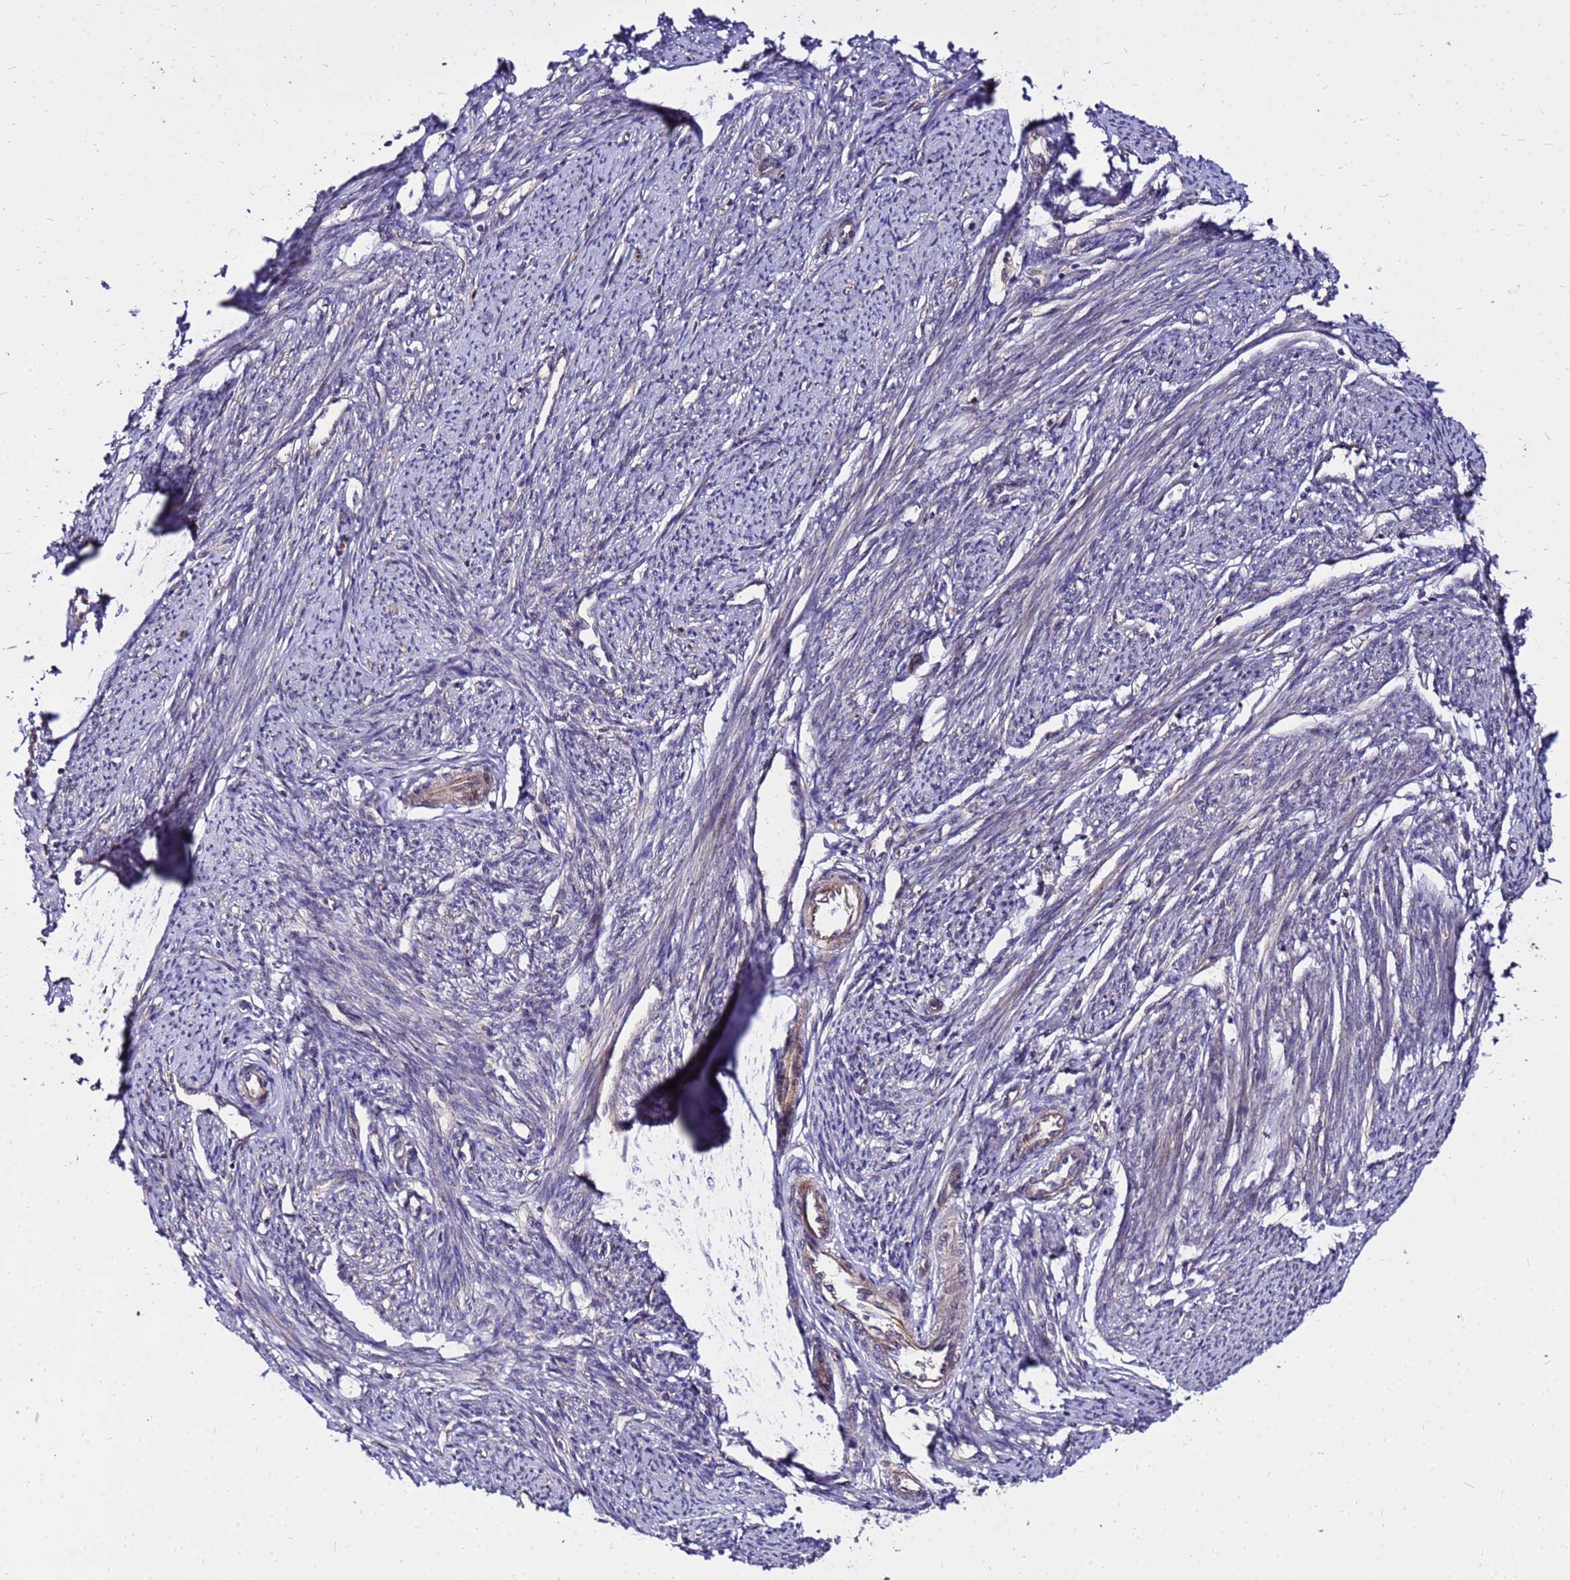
{"staining": {"intensity": "moderate", "quantity": "25%-75%", "location": "cytoplasmic/membranous"}, "tissue": "smooth muscle", "cell_type": "Smooth muscle cells", "image_type": "normal", "snomed": [{"axis": "morphology", "description": "Normal tissue, NOS"}, {"axis": "topography", "description": "Smooth muscle"}, {"axis": "topography", "description": "Uterus"}], "caption": "Smooth muscle stained with a brown dye exhibits moderate cytoplasmic/membranous positive expression in approximately 25%-75% of smooth muscle cells.", "gene": "WWC2", "patient": {"sex": "female", "age": 59}}